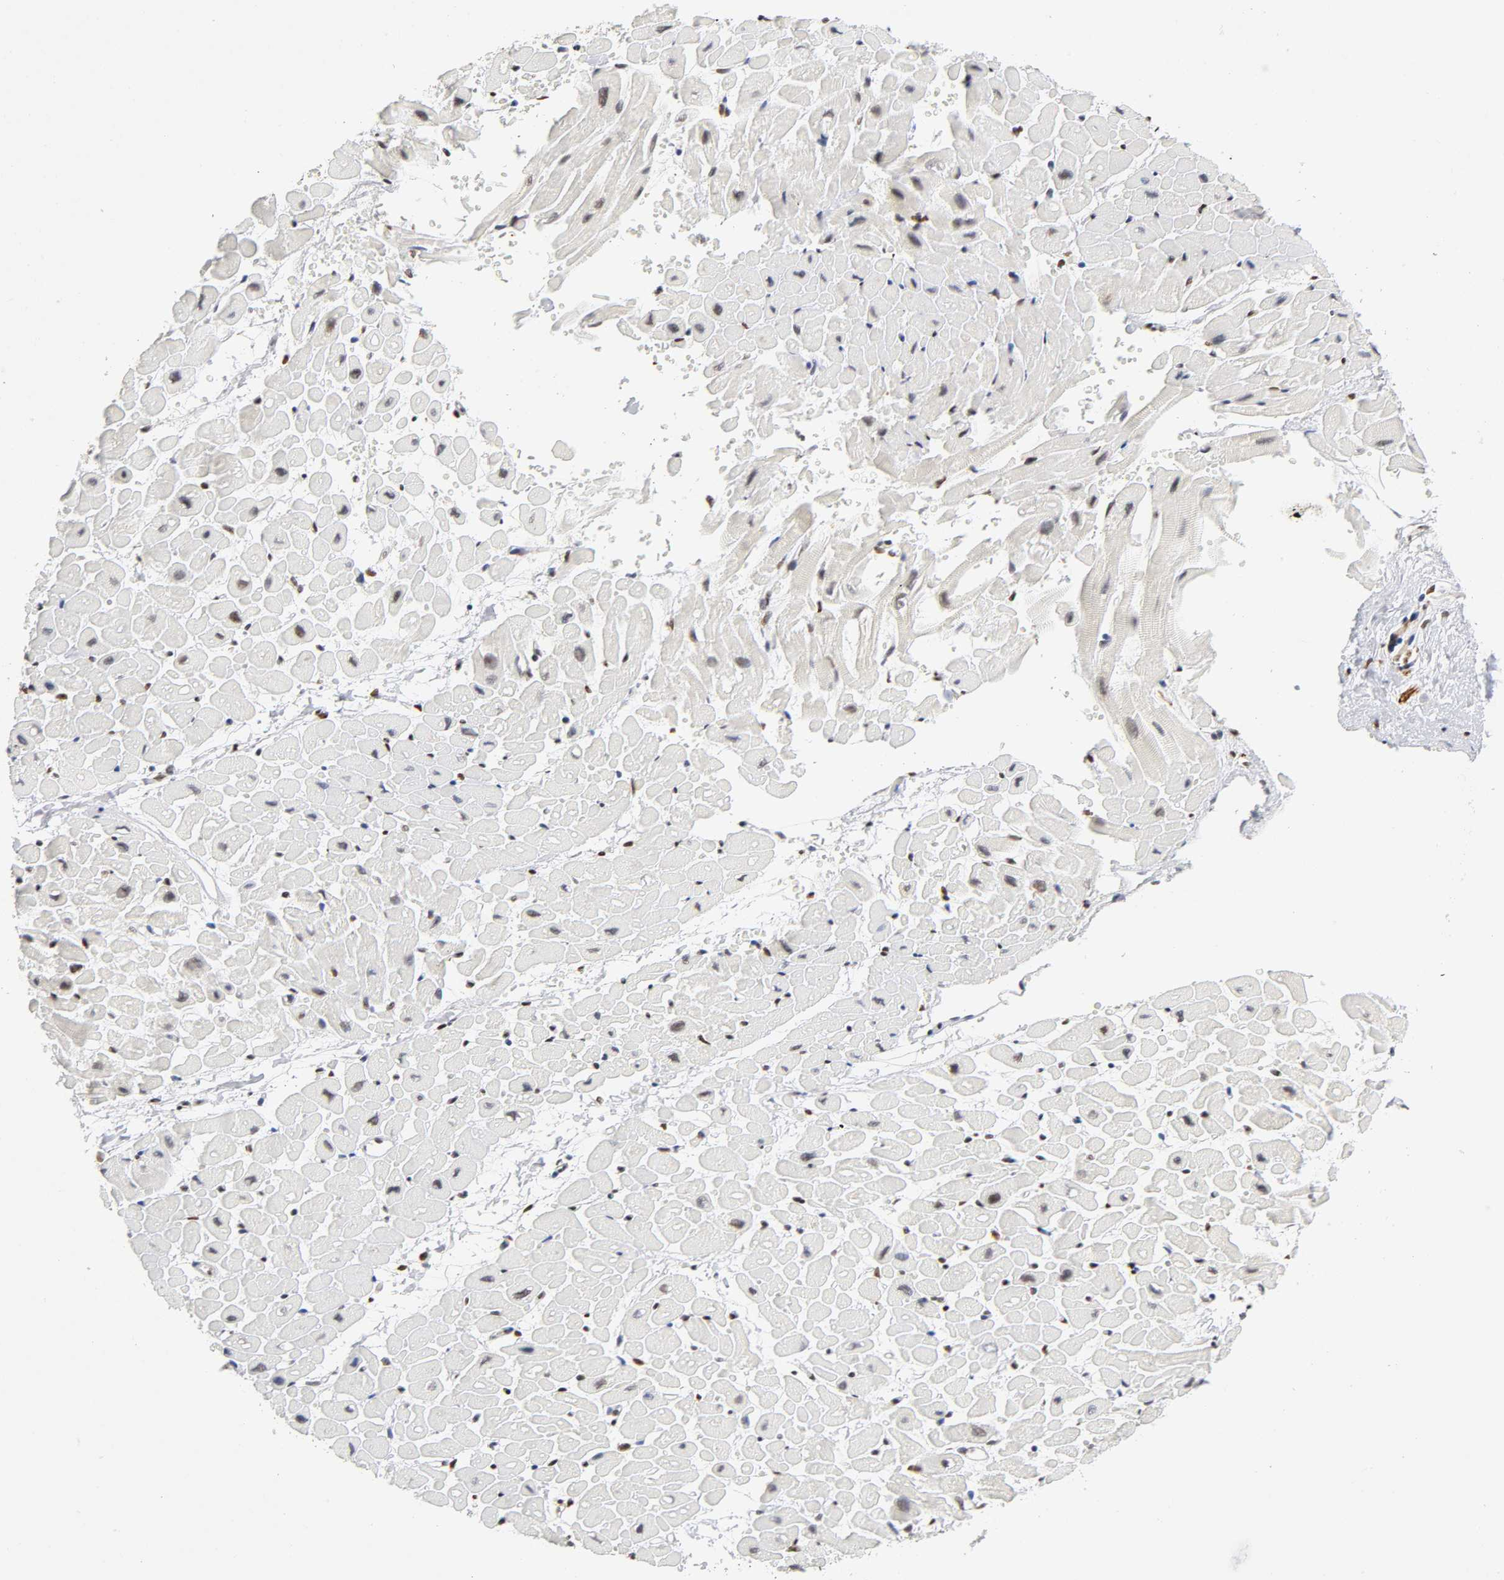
{"staining": {"intensity": "negative", "quantity": "none", "location": "none"}, "tissue": "heart muscle", "cell_type": "Cardiomyocytes", "image_type": "normal", "snomed": [{"axis": "morphology", "description": "Normal tissue, NOS"}, {"axis": "topography", "description": "Heart"}], "caption": "An immunohistochemistry photomicrograph of normal heart muscle is shown. There is no staining in cardiomyocytes of heart muscle.", "gene": "NR3C1", "patient": {"sex": "male", "age": 45}}